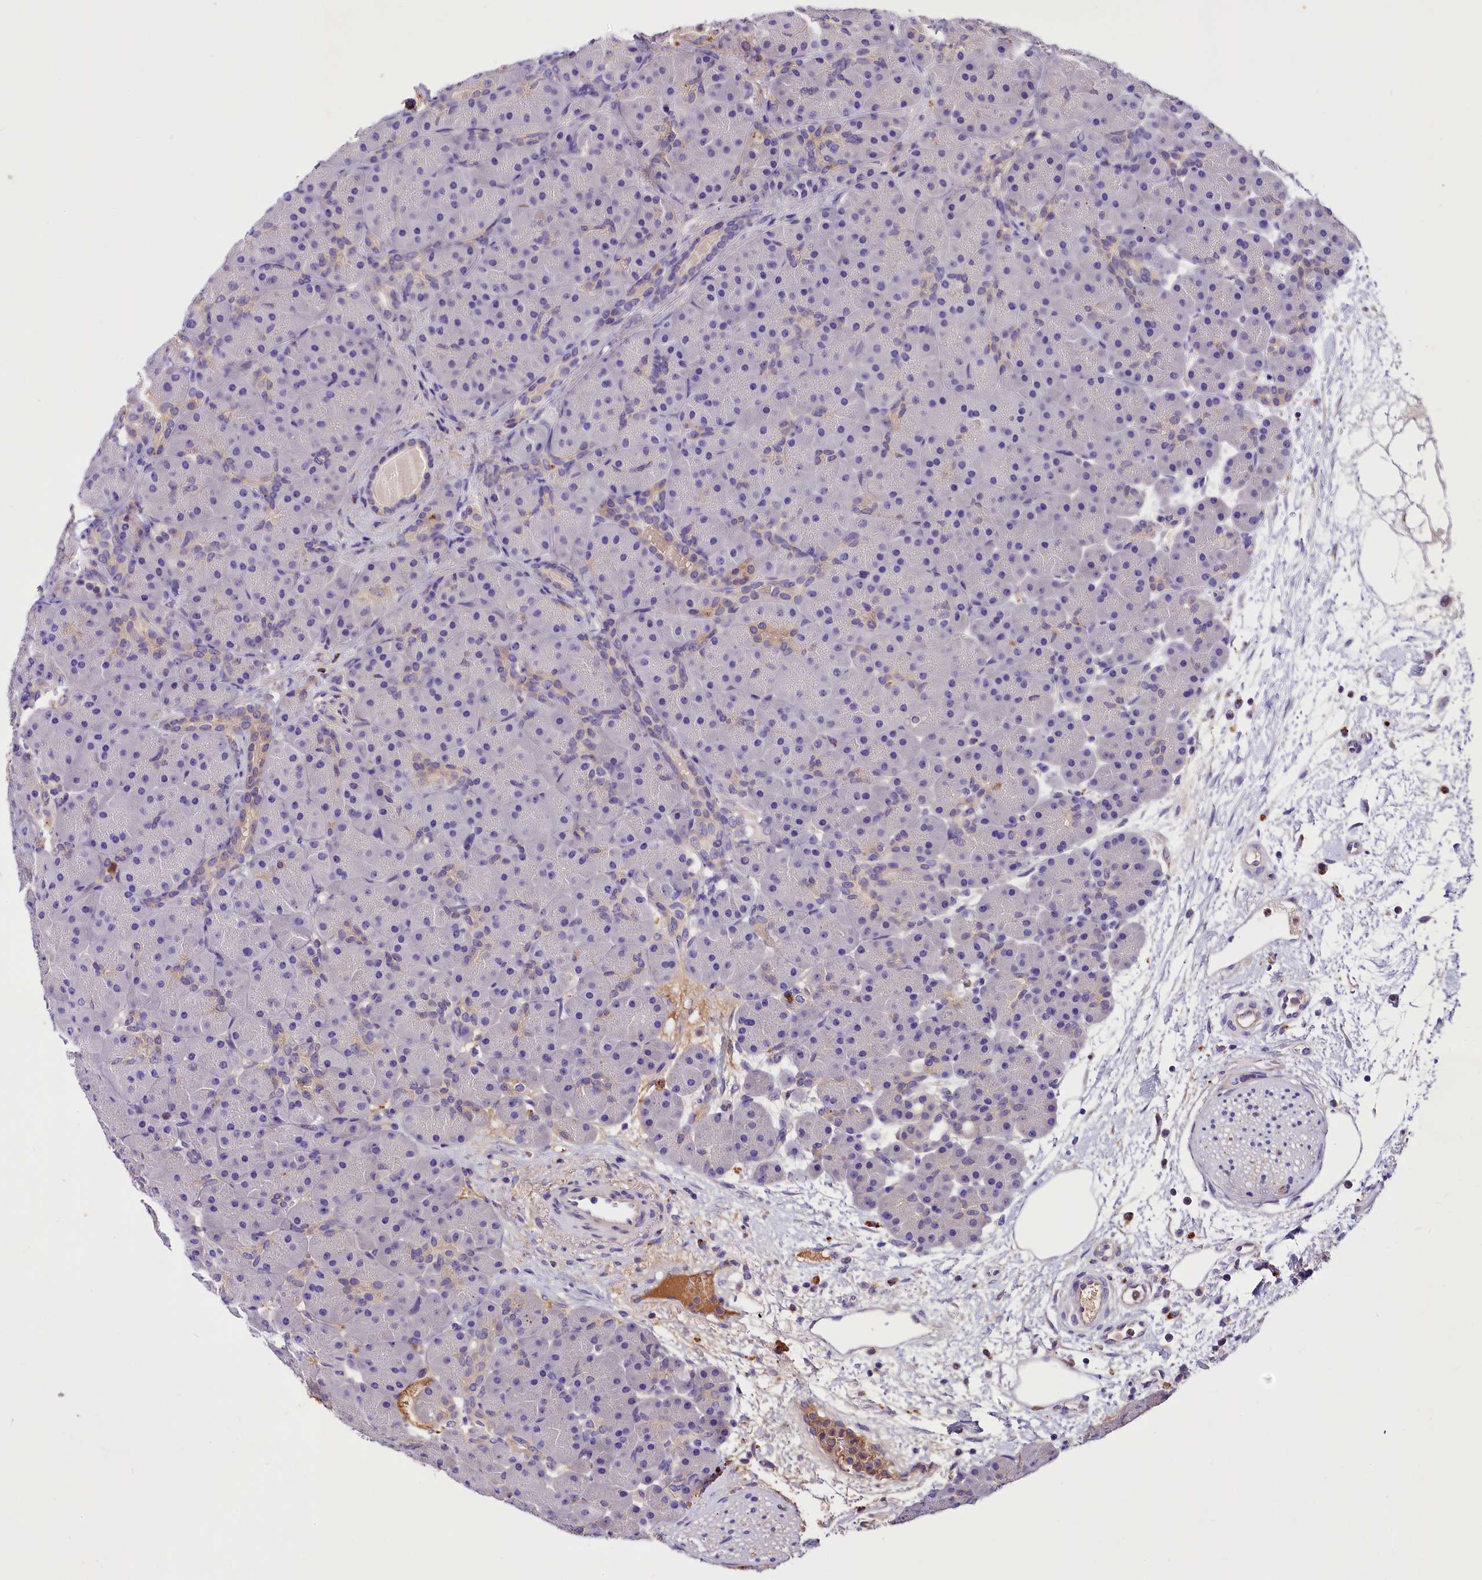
{"staining": {"intensity": "moderate", "quantity": "<25%", "location": "cytoplasmic/membranous"}, "tissue": "pancreas", "cell_type": "Exocrine glandular cells", "image_type": "normal", "snomed": [{"axis": "morphology", "description": "Normal tissue, NOS"}, {"axis": "topography", "description": "Pancreas"}], "caption": "High-magnification brightfield microscopy of normal pancreas stained with DAB (3,3'-diaminobenzidine) (brown) and counterstained with hematoxylin (blue). exocrine glandular cells exhibit moderate cytoplasmic/membranous staining is seen in approximately<25% of cells. The staining was performed using DAB (3,3'-diaminobenzidine) to visualize the protein expression in brown, while the nuclei were stained in blue with hematoxylin (Magnification: 20x).", "gene": "ARMC6", "patient": {"sex": "male", "age": 66}}